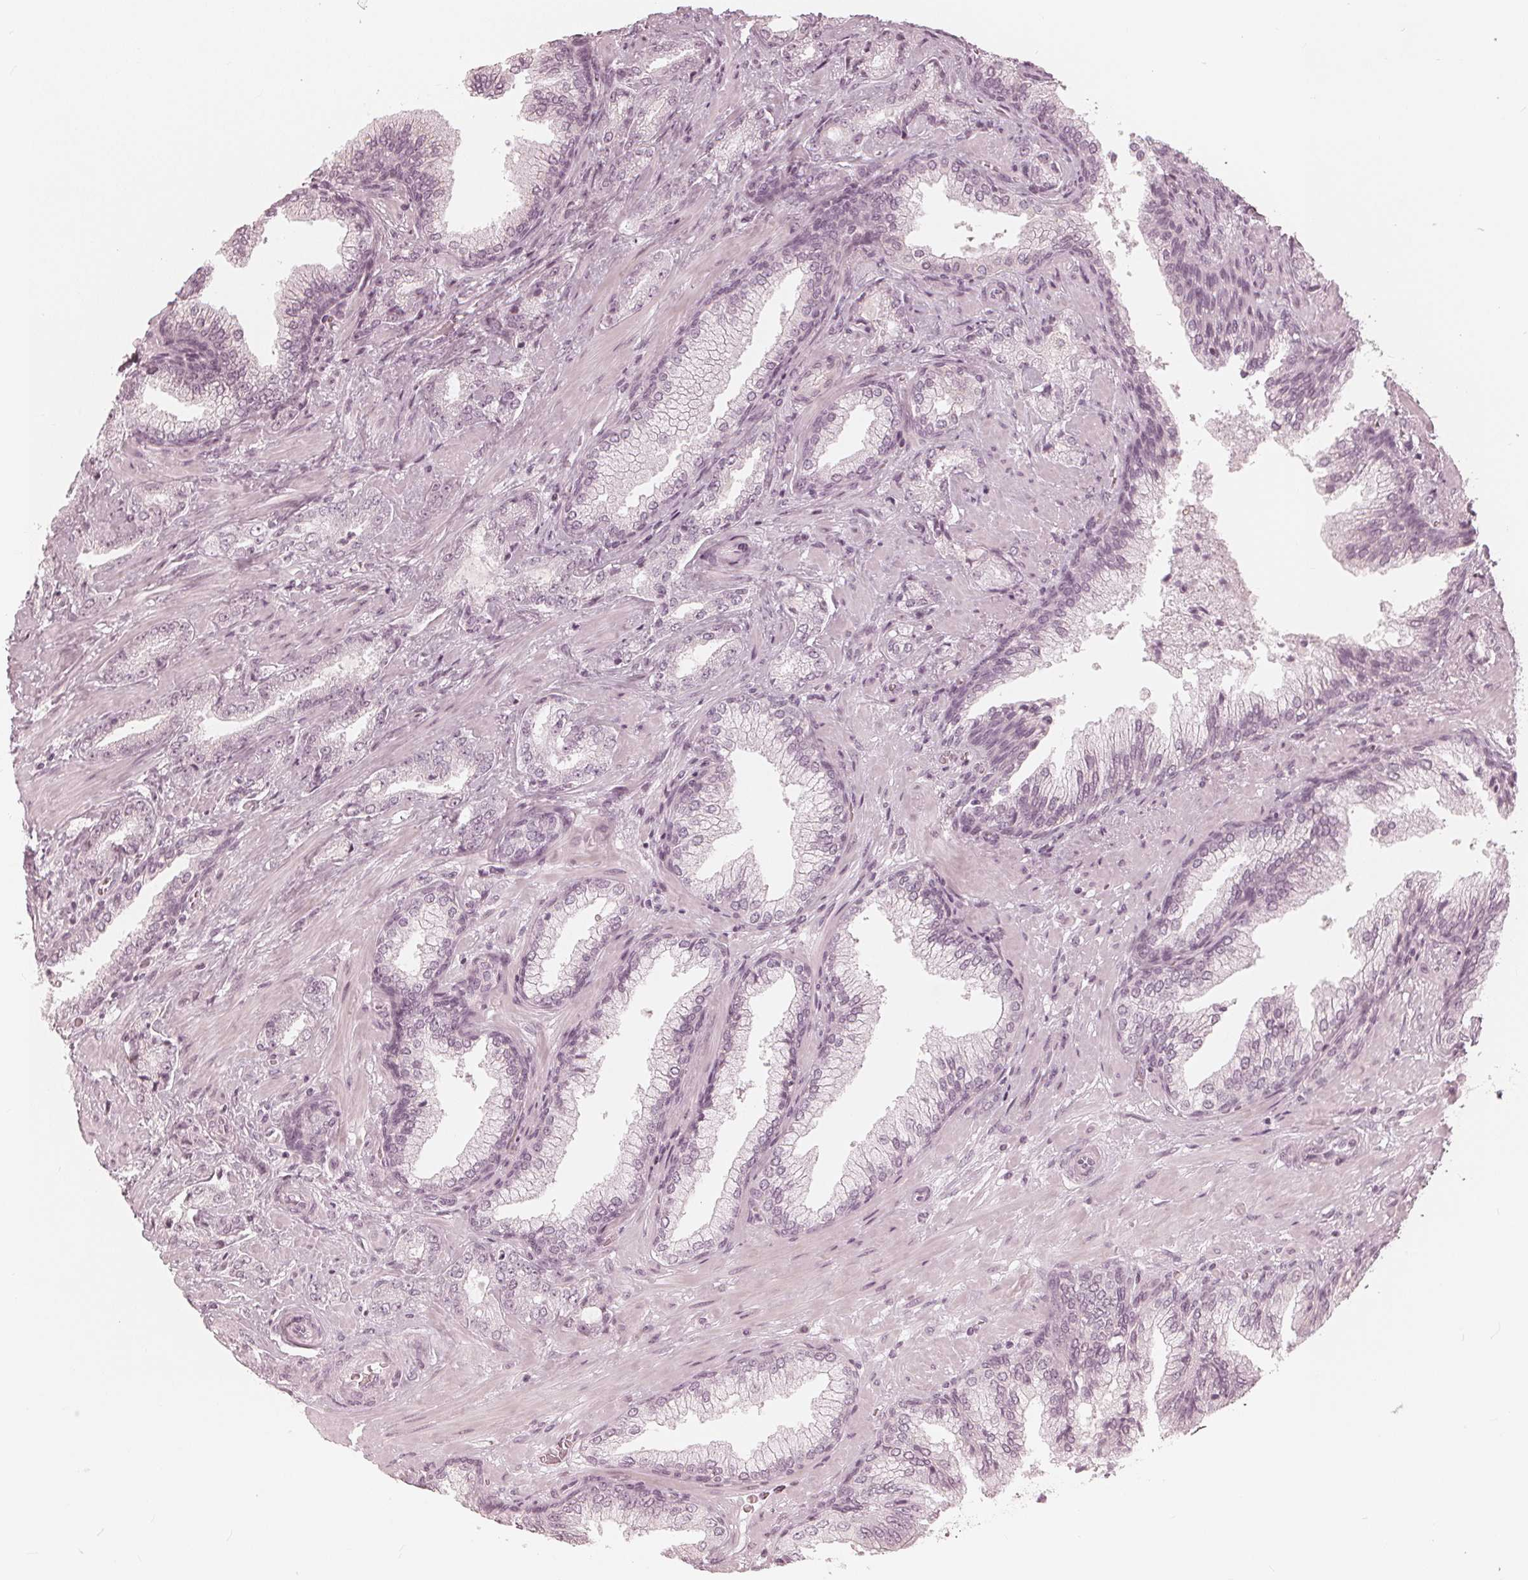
{"staining": {"intensity": "negative", "quantity": "none", "location": "none"}, "tissue": "prostate cancer", "cell_type": "Tumor cells", "image_type": "cancer", "snomed": [{"axis": "morphology", "description": "Adenocarcinoma, Low grade"}, {"axis": "topography", "description": "Prostate"}], "caption": "IHC image of neoplastic tissue: adenocarcinoma (low-grade) (prostate) stained with DAB (3,3'-diaminobenzidine) demonstrates no significant protein positivity in tumor cells.", "gene": "PAEP", "patient": {"sex": "male", "age": 61}}